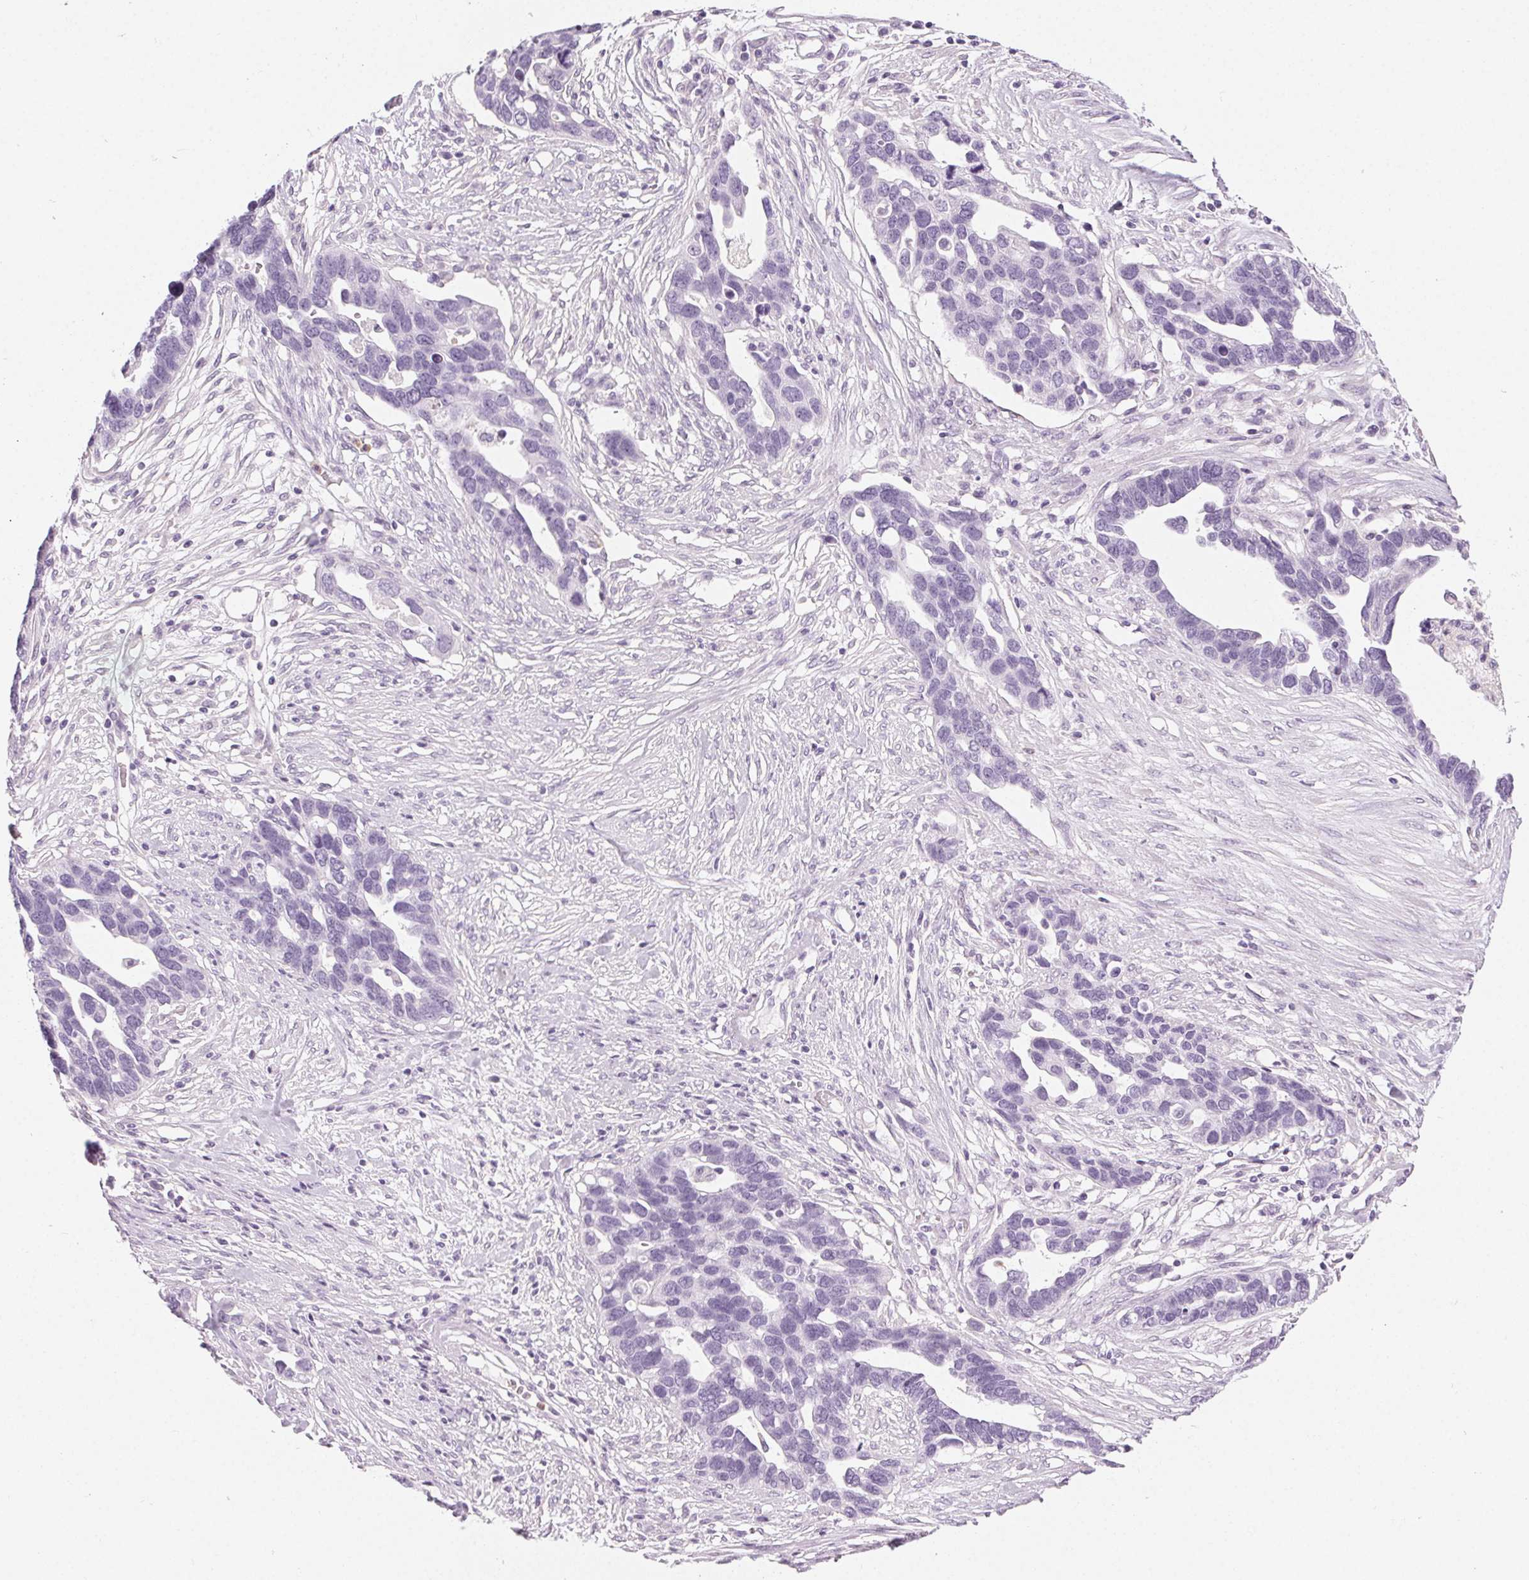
{"staining": {"intensity": "negative", "quantity": "none", "location": "none"}, "tissue": "ovarian cancer", "cell_type": "Tumor cells", "image_type": "cancer", "snomed": [{"axis": "morphology", "description": "Cystadenocarcinoma, serous, NOS"}, {"axis": "topography", "description": "Ovary"}], "caption": "Ovarian serous cystadenocarcinoma was stained to show a protein in brown. There is no significant positivity in tumor cells. (DAB (3,3'-diaminobenzidine) immunohistochemistry (IHC) with hematoxylin counter stain).", "gene": "MPO", "patient": {"sex": "female", "age": 54}}